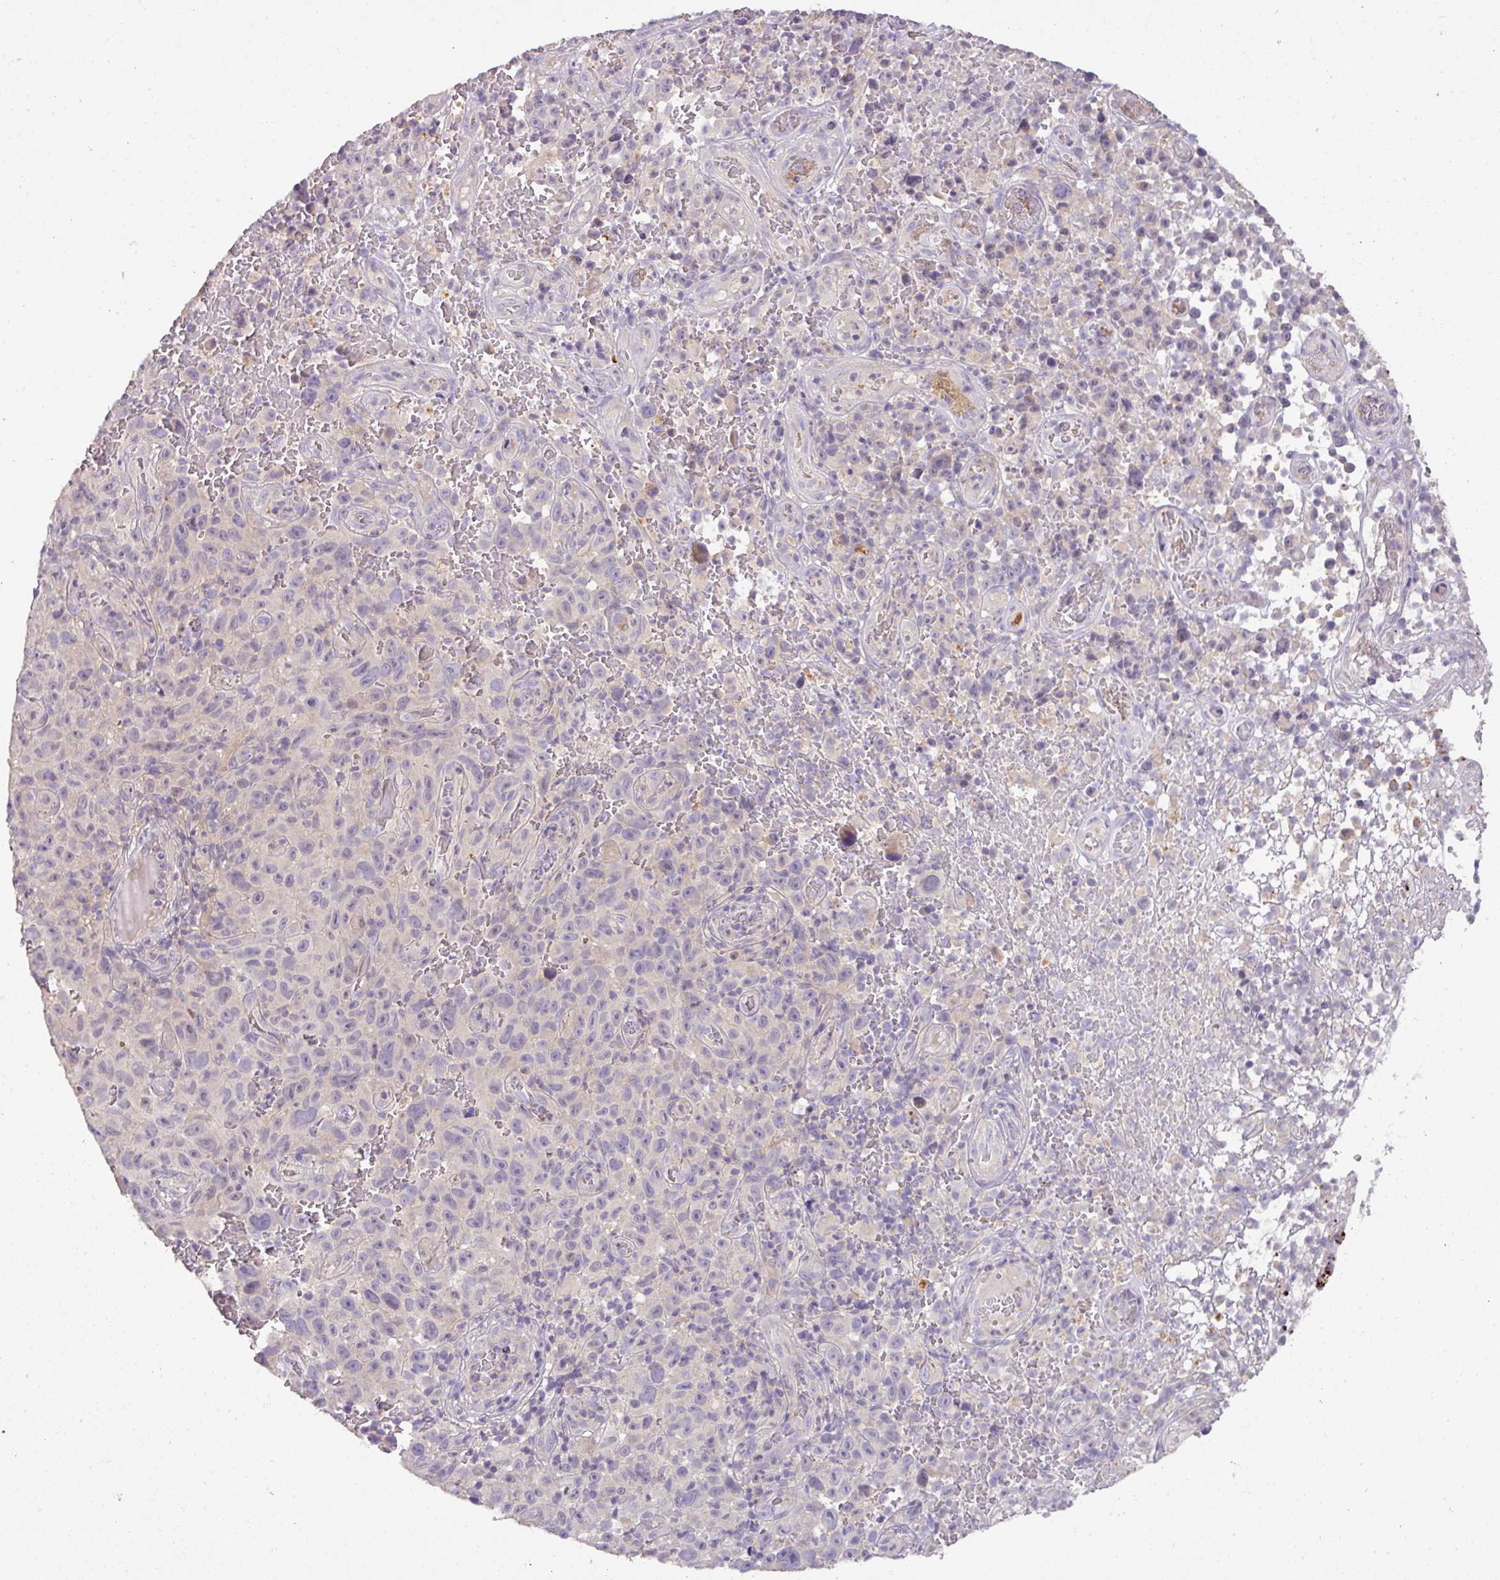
{"staining": {"intensity": "negative", "quantity": "none", "location": "none"}, "tissue": "melanoma", "cell_type": "Tumor cells", "image_type": "cancer", "snomed": [{"axis": "morphology", "description": "Malignant melanoma, NOS"}, {"axis": "topography", "description": "Skin"}], "caption": "IHC histopathology image of neoplastic tissue: melanoma stained with DAB displays no significant protein positivity in tumor cells. The staining was performed using DAB (3,3'-diaminobenzidine) to visualize the protein expression in brown, while the nuclei were stained in blue with hematoxylin (Magnification: 20x).", "gene": "HOXC13", "patient": {"sex": "female", "age": 82}}